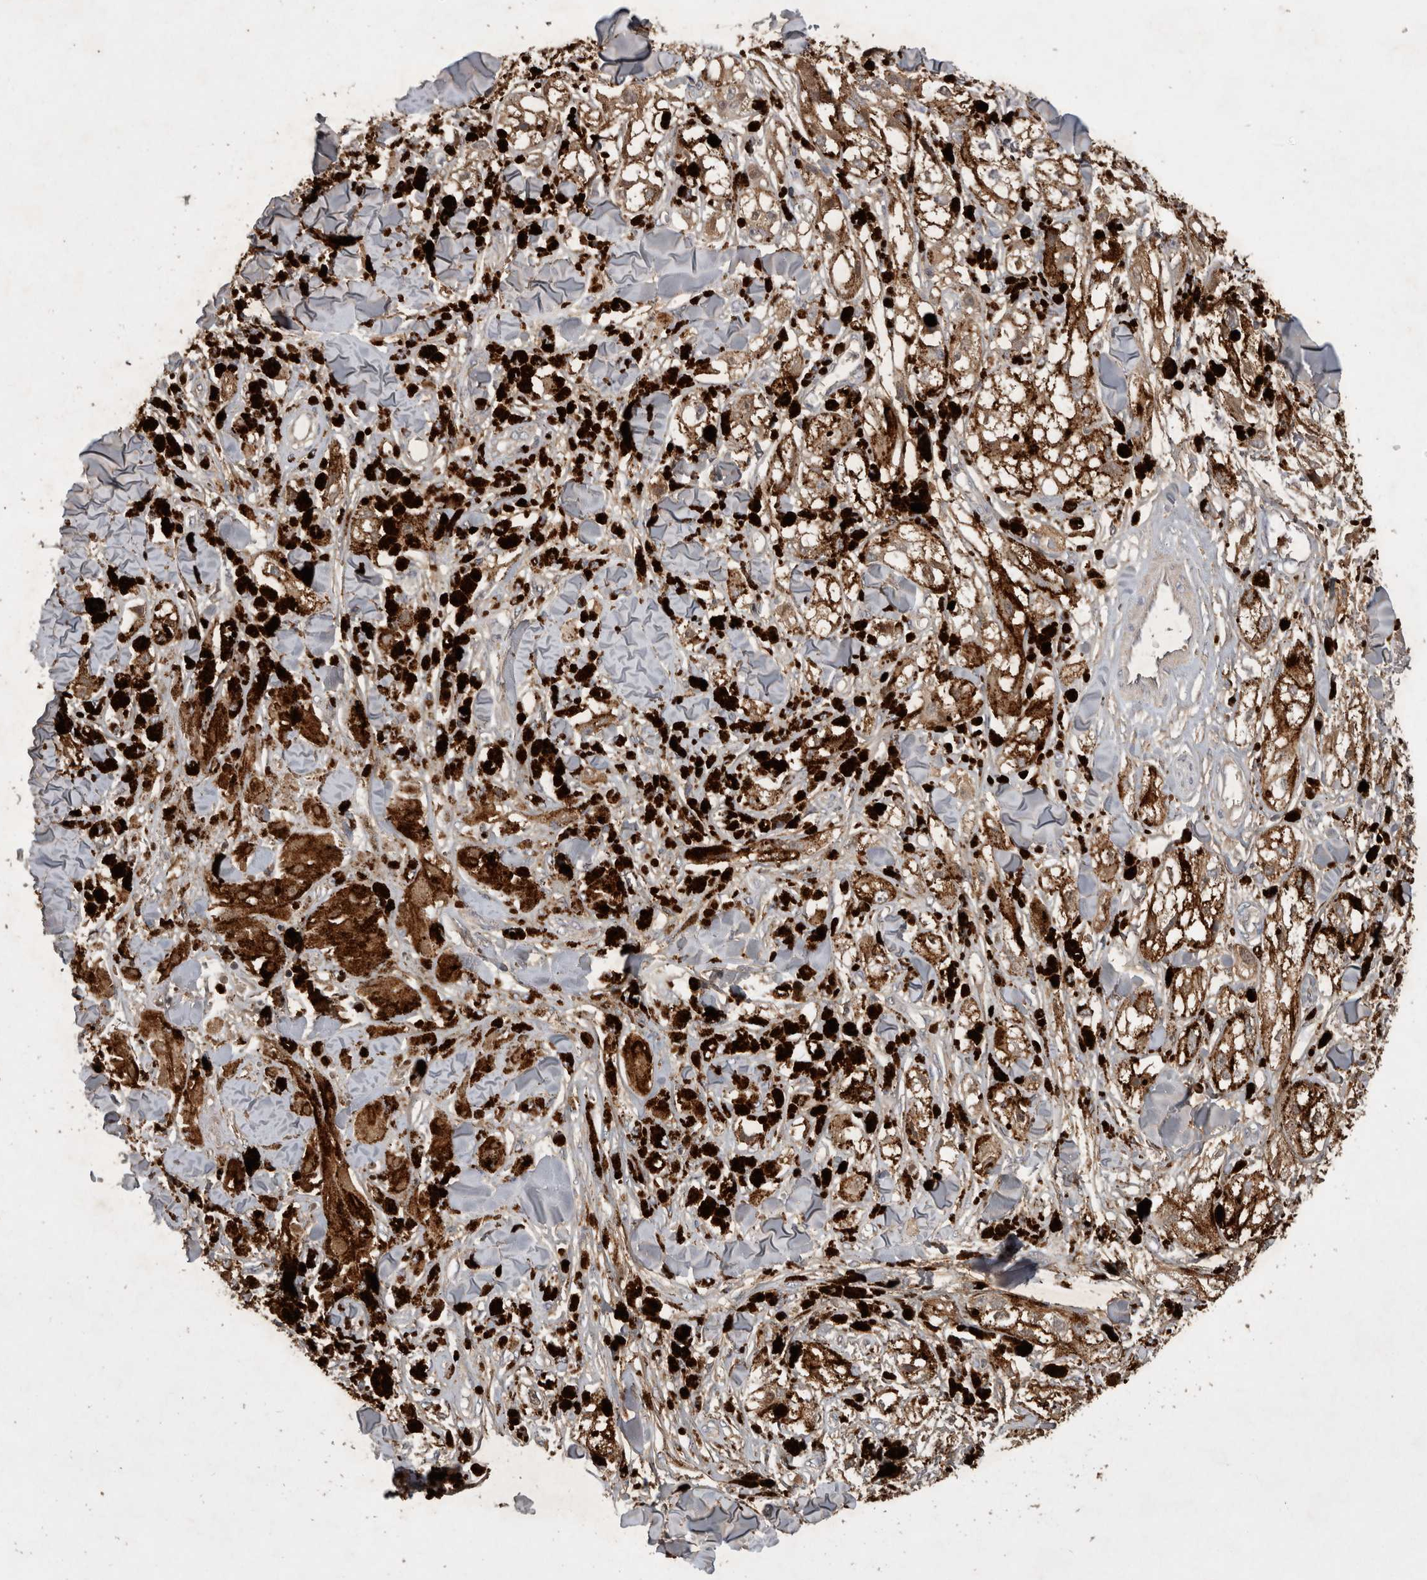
{"staining": {"intensity": "moderate", "quantity": ">75%", "location": "cytoplasmic/membranous"}, "tissue": "melanoma", "cell_type": "Tumor cells", "image_type": "cancer", "snomed": [{"axis": "morphology", "description": "Malignant melanoma, NOS"}, {"axis": "topography", "description": "Skin"}], "caption": "IHC photomicrograph of human malignant melanoma stained for a protein (brown), which demonstrates medium levels of moderate cytoplasmic/membranous expression in about >75% of tumor cells.", "gene": "TRMT61B", "patient": {"sex": "male", "age": 88}}